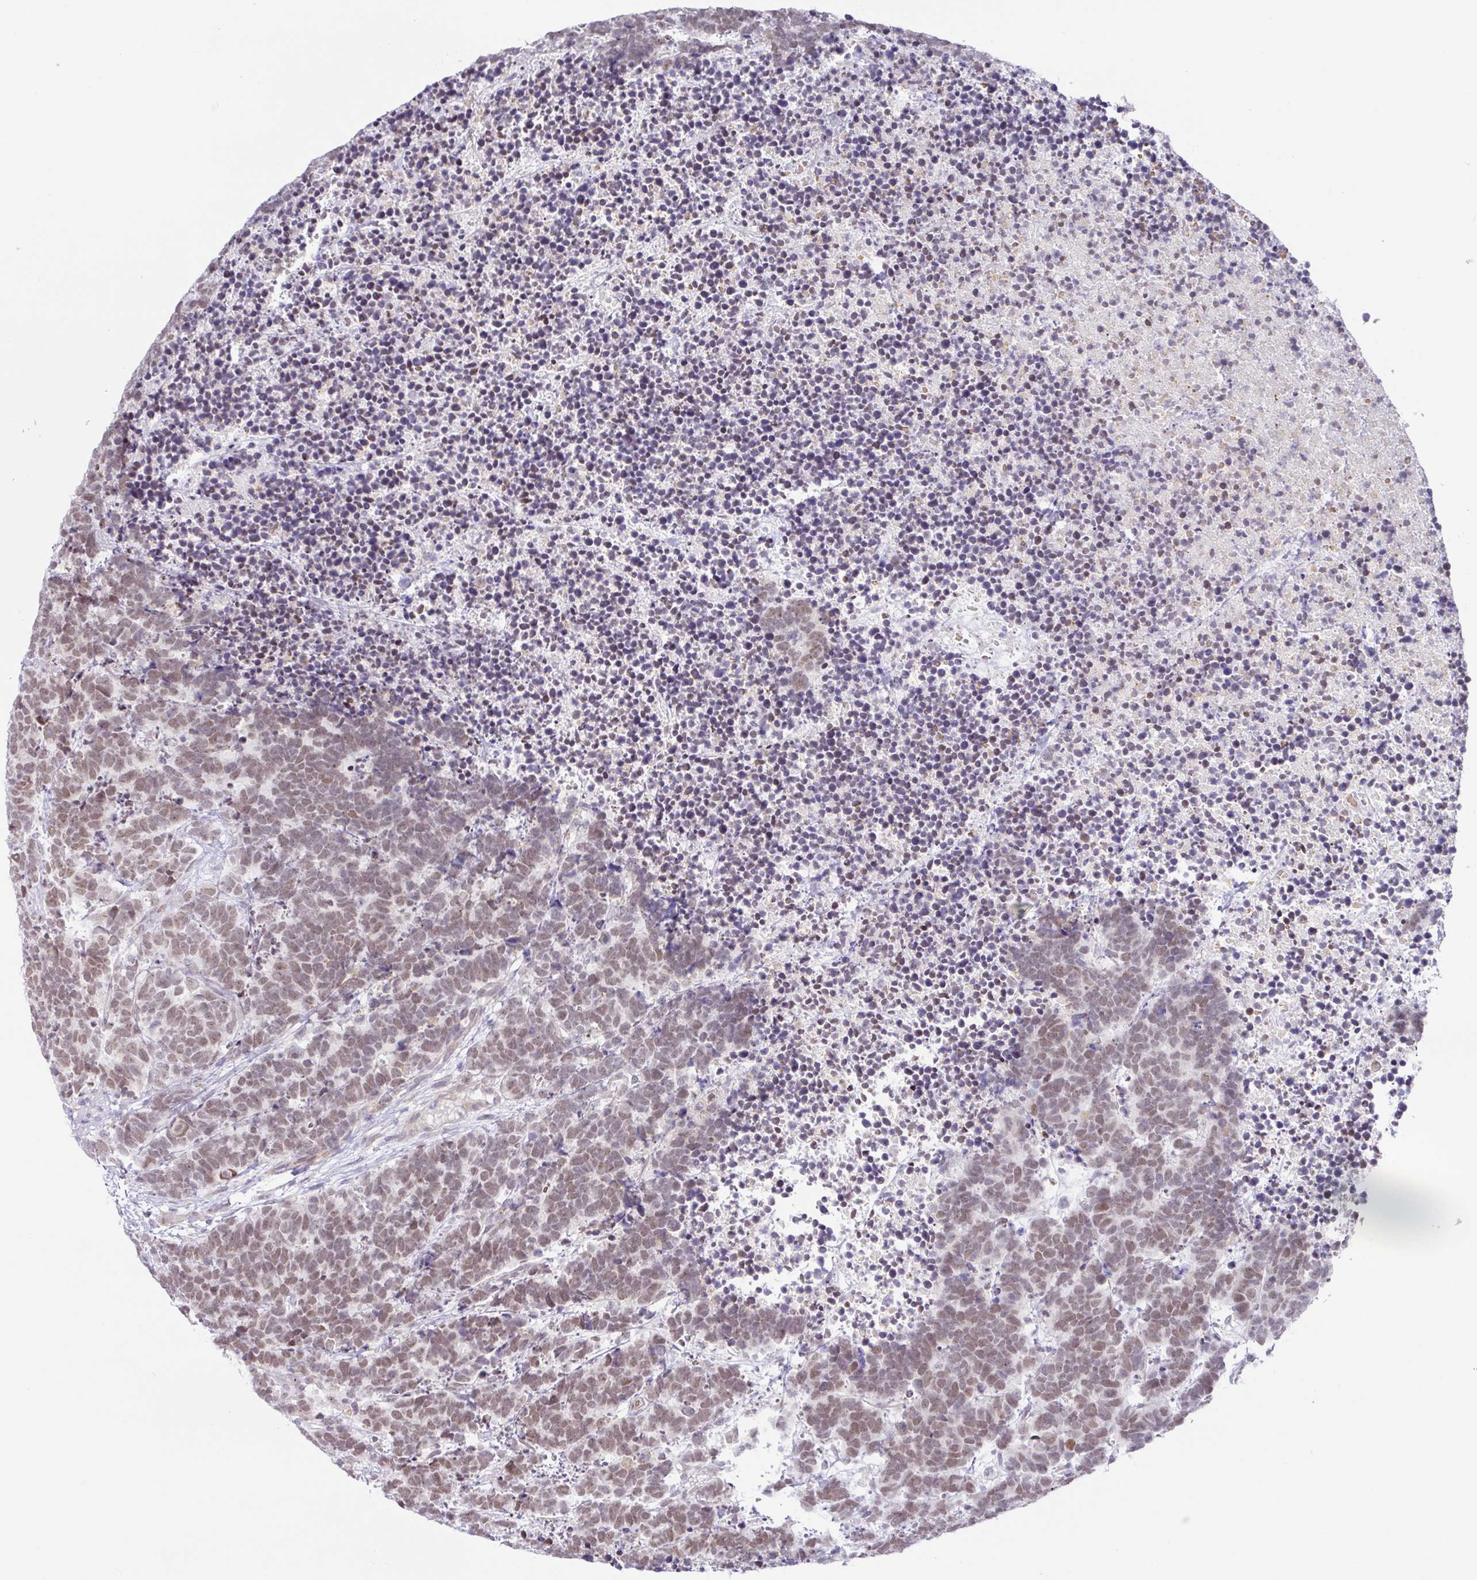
{"staining": {"intensity": "moderate", "quantity": ">75%", "location": "nuclear"}, "tissue": "carcinoid", "cell_type": "Tumor cells", "image_type": "cancer", "snomed": [{"axis": "morphology", "description": "Carcinoma, NOS"}, {"axis": "morphology", "description": "Carcinoid, malignant, NOS"}, {"axis": "topography", "description": "Urinary bladder"}], "caption": "Carcinoid stained with DAB (3,3'-diaminobenzidine) immunohistochemistry shows medium levels of moderate nuclear expression in approximately >75% of tumor cells.", "gene": "PARP2", "patient": {"sex": "male", "age": 57}}